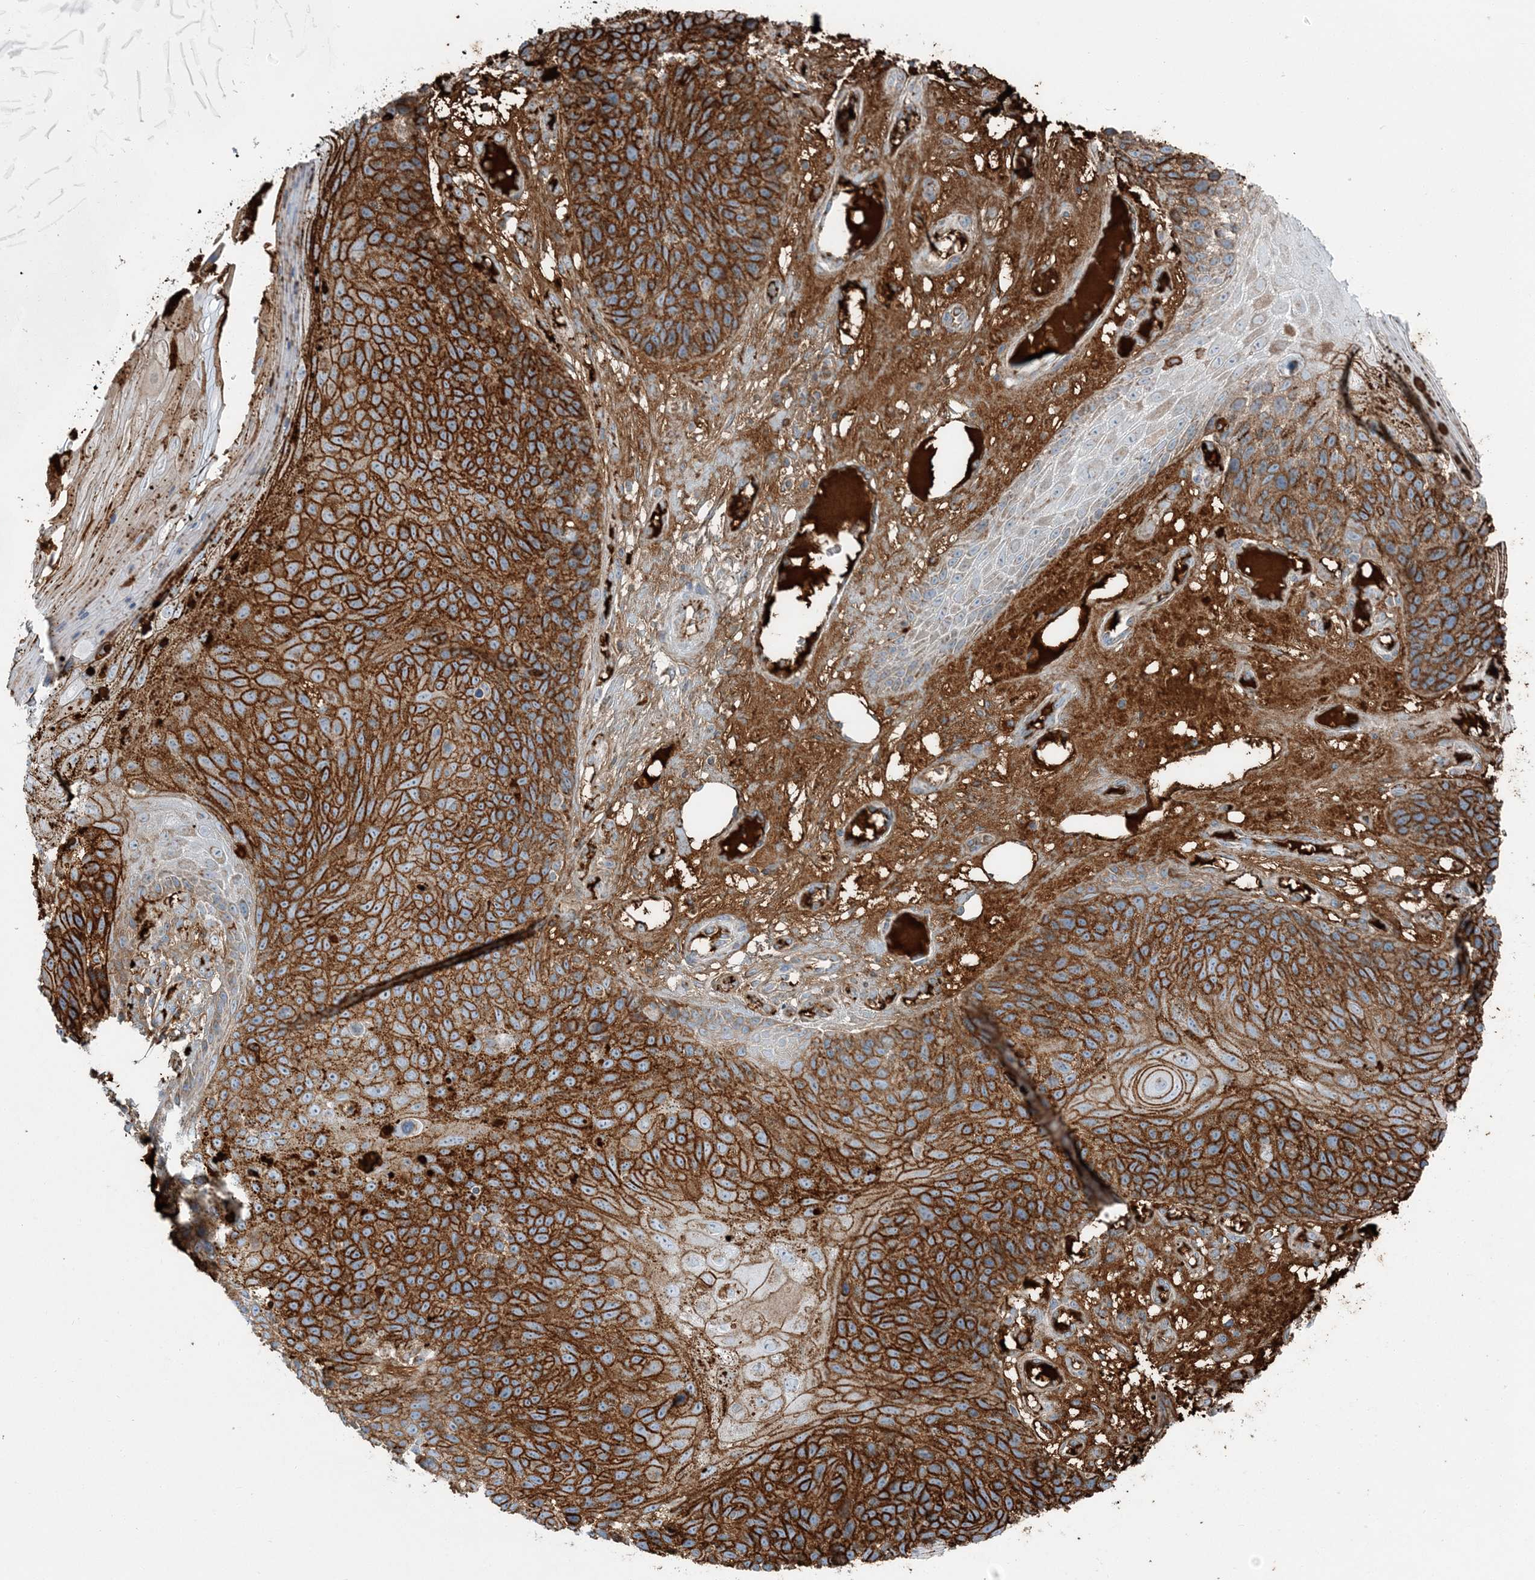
{"staining": {"intensity": "strong", "quantity": ">75%", "location": "cytoplasmic/membranous"}, "tissue": "skin cancer", "cell_type": "Tumor cells", "image_type": "cancer", "snomed": [{"axis": "morphology", "description": "Squamous cell carcinoma, NOS"}, {"axis": "topography", "description": "Skin"}], "caption": "The immunohistochemical stain highlights strong cytoplasmic/membranous positivity in tumor cells of skin cancer (squamous cell carcinoma) tissue.", "gene": "SLC22A16", "patient": {"sex": "female", "age": 88}}